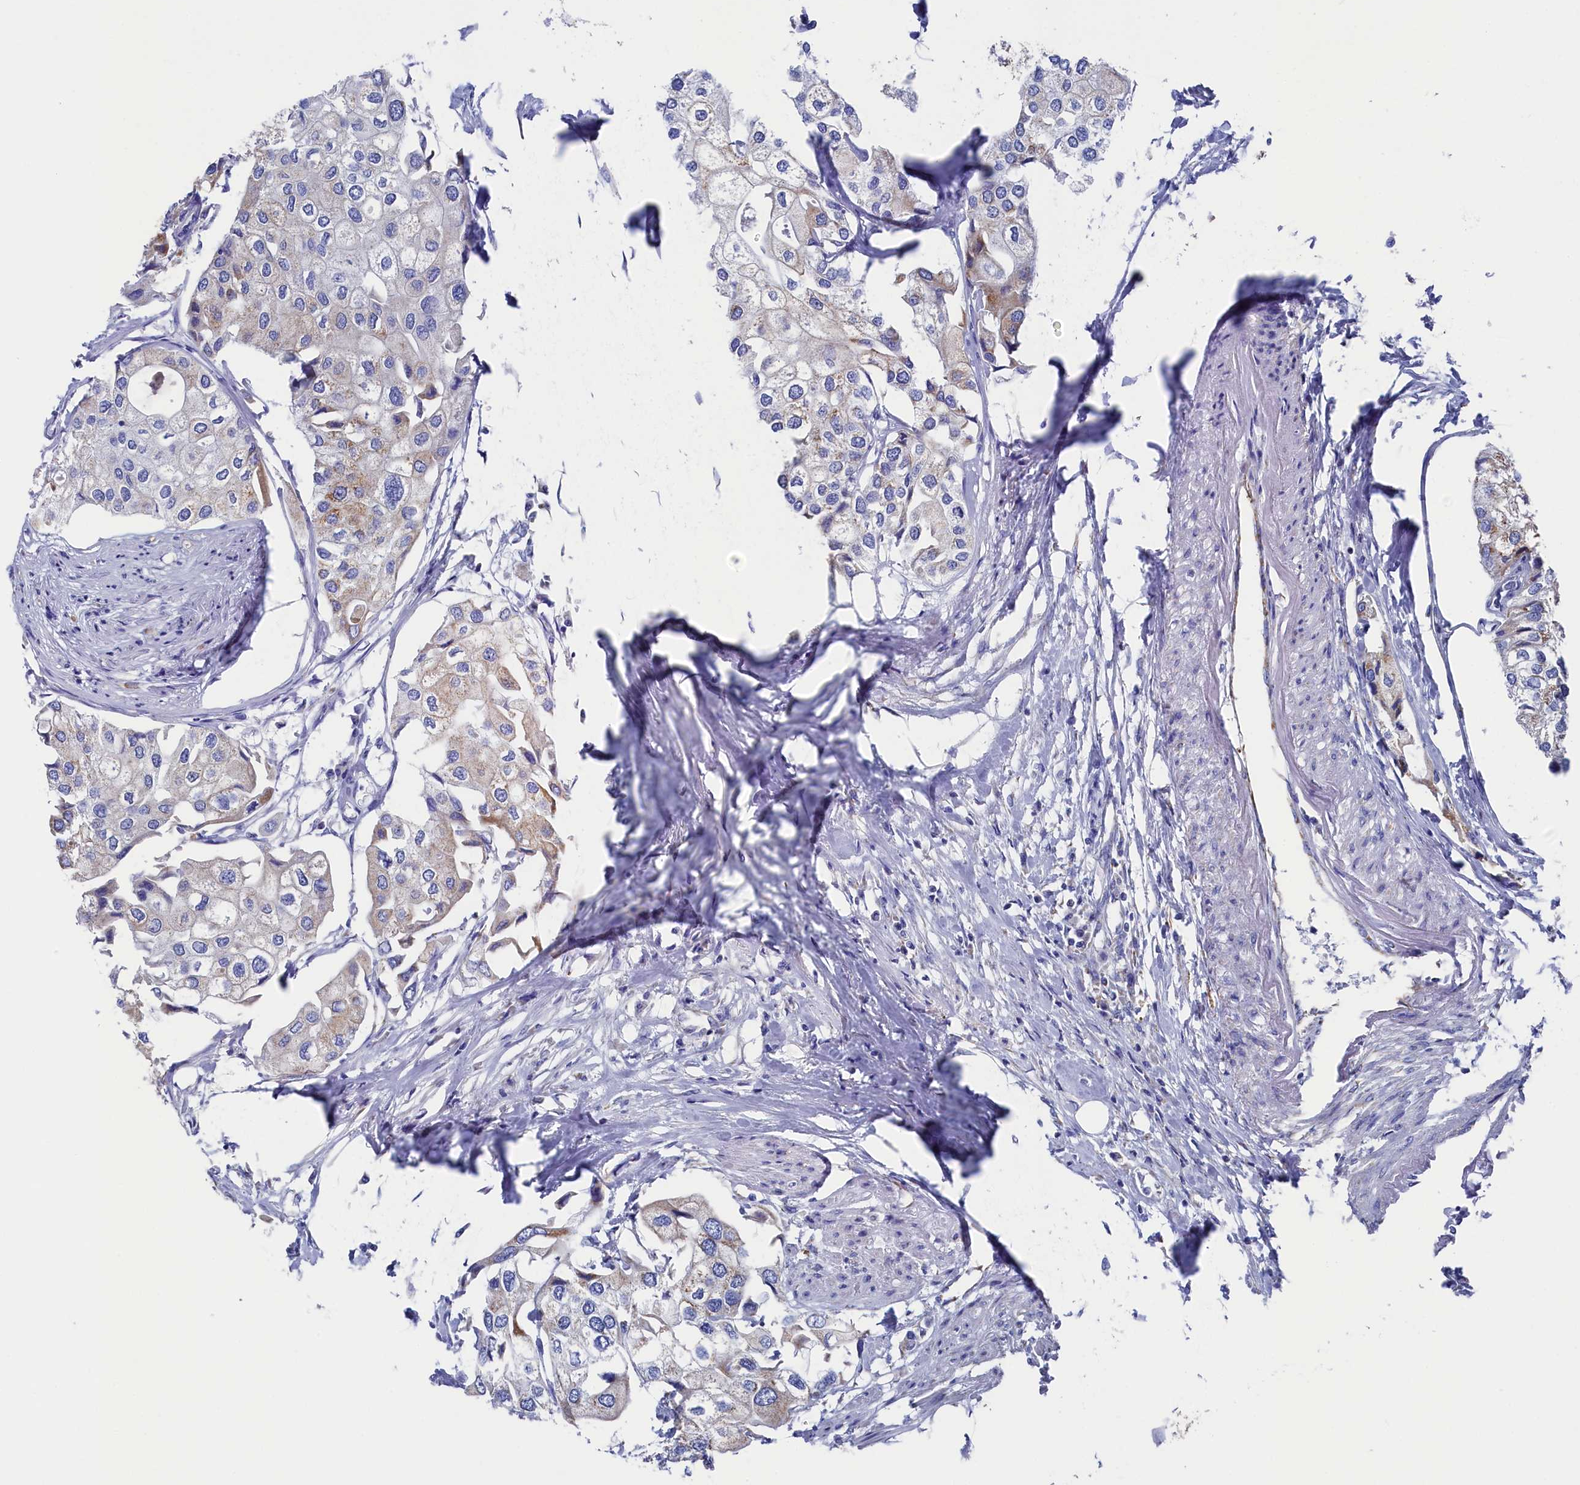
{"staining": {"intensity": "weak", "quantity": "<25%", "location": "cytoplasmic/membranous"}, "tissue": "urothelial cancer", "cell_type": "Tumor cells", "image_type": "cancer", "snomed": [{"axis": "morphology", "description": "Urothelial carcinoma, High grade"}, {"axis": "topography", "description": "Urinary bladder"}], "caption": "The photomicrograph shows no significant expression in tumor cells of urothelial carcinoma (high-grade).", "gene": "MMAB", "patient": {"sex": "male", "age": 64}}